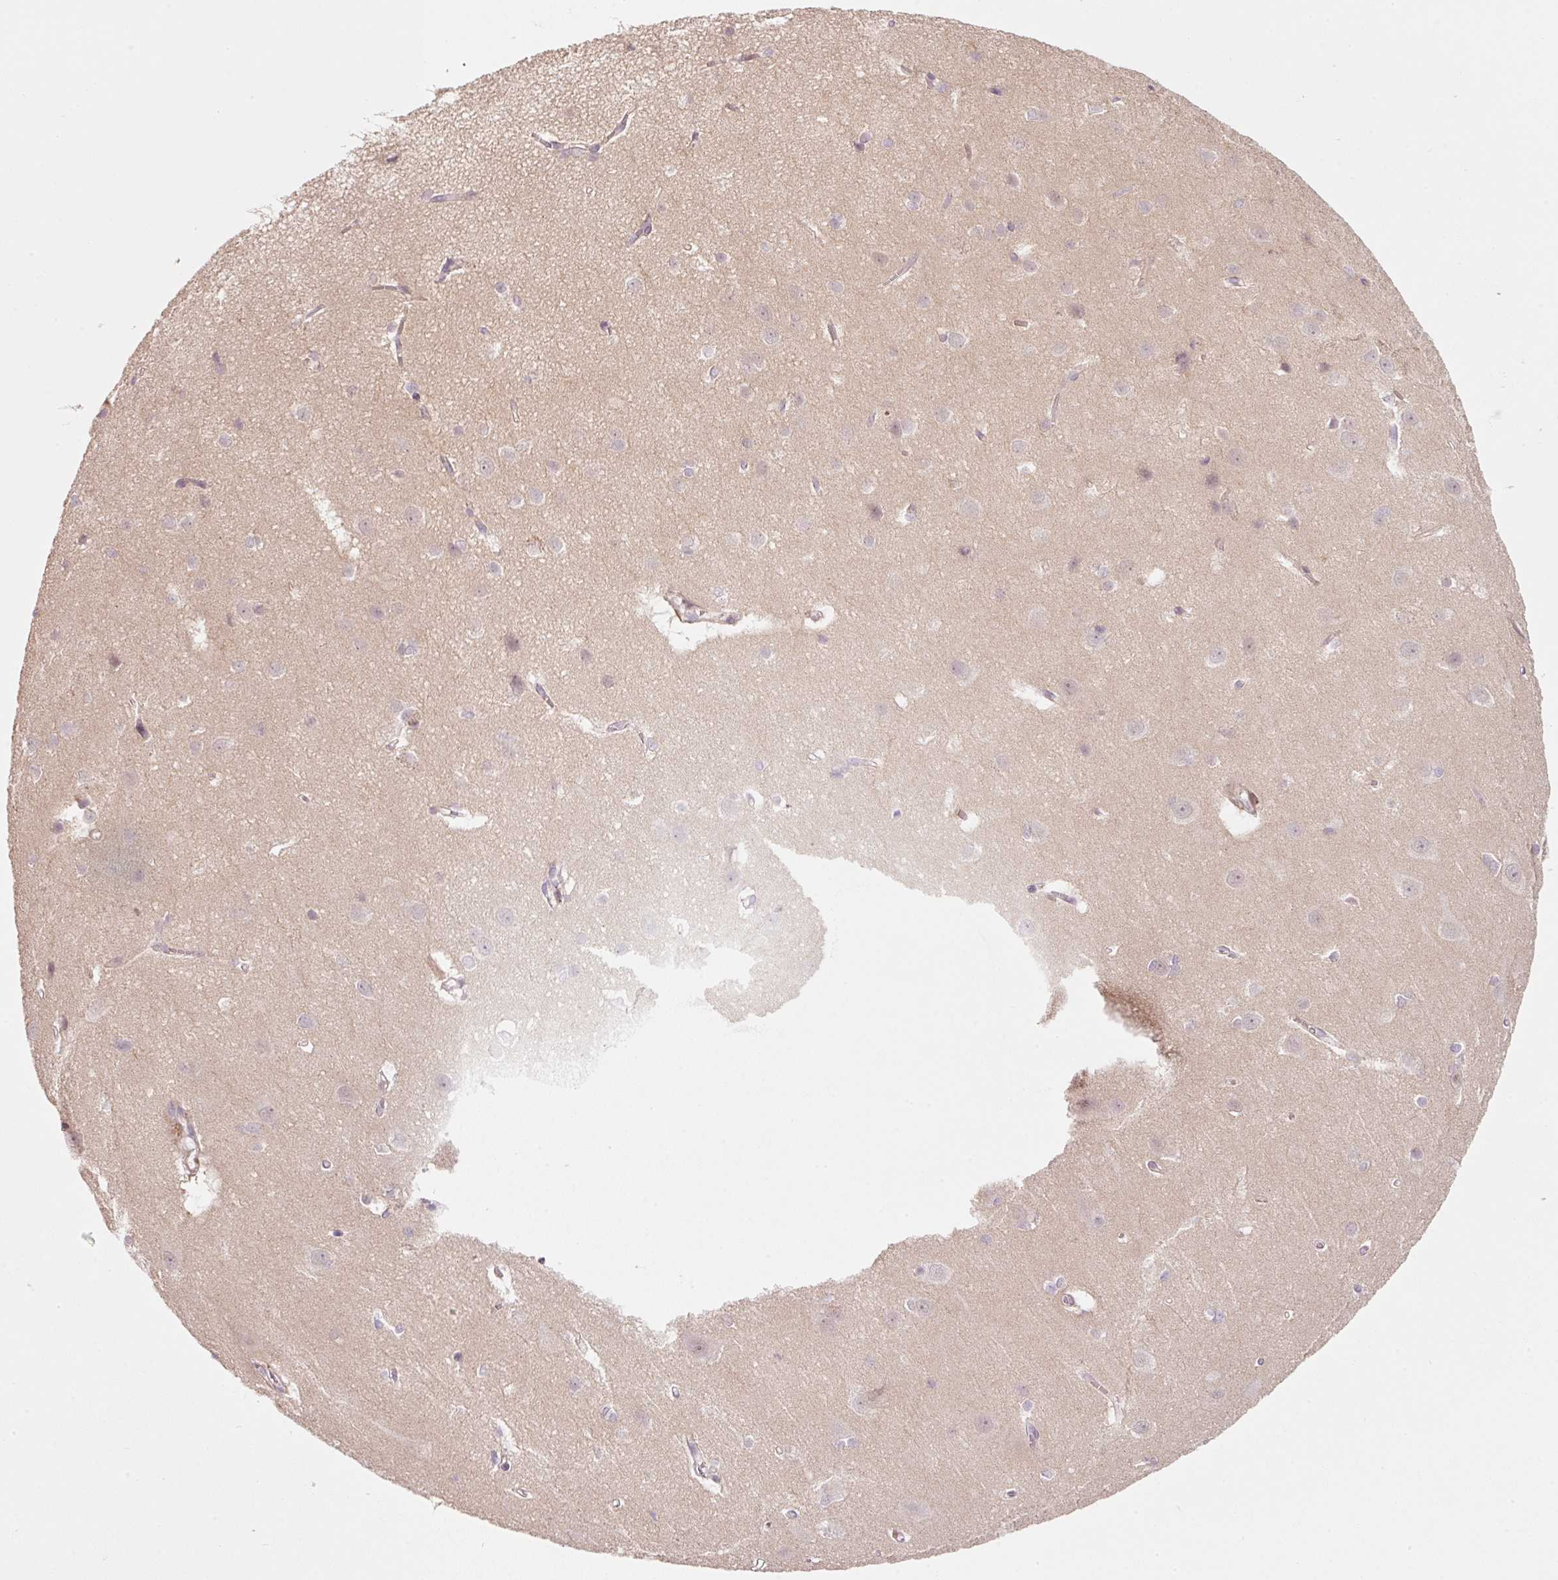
{"staining": {"intensity": "moderate", "quantity": "25%-75%", "location": "cytoplasmic/membranous"}, "tissue": "cerebral cortex", "cell_type": "Endothelial cells", "image_type": "normal", "snomed": [{"axis": "morphology", "description": "Normal tissue, NOS"}, {"axis": "topography", "description": "Cerebral cortex"}], "caption": "Cerebral cortex stained with immunohistochemistry reveals moderate cytoplasmic/membranous positivity in about 25%-75% of endothelial cells.", "gene": "TIRAP", "patient": {"sex": "male", "age": 37}}